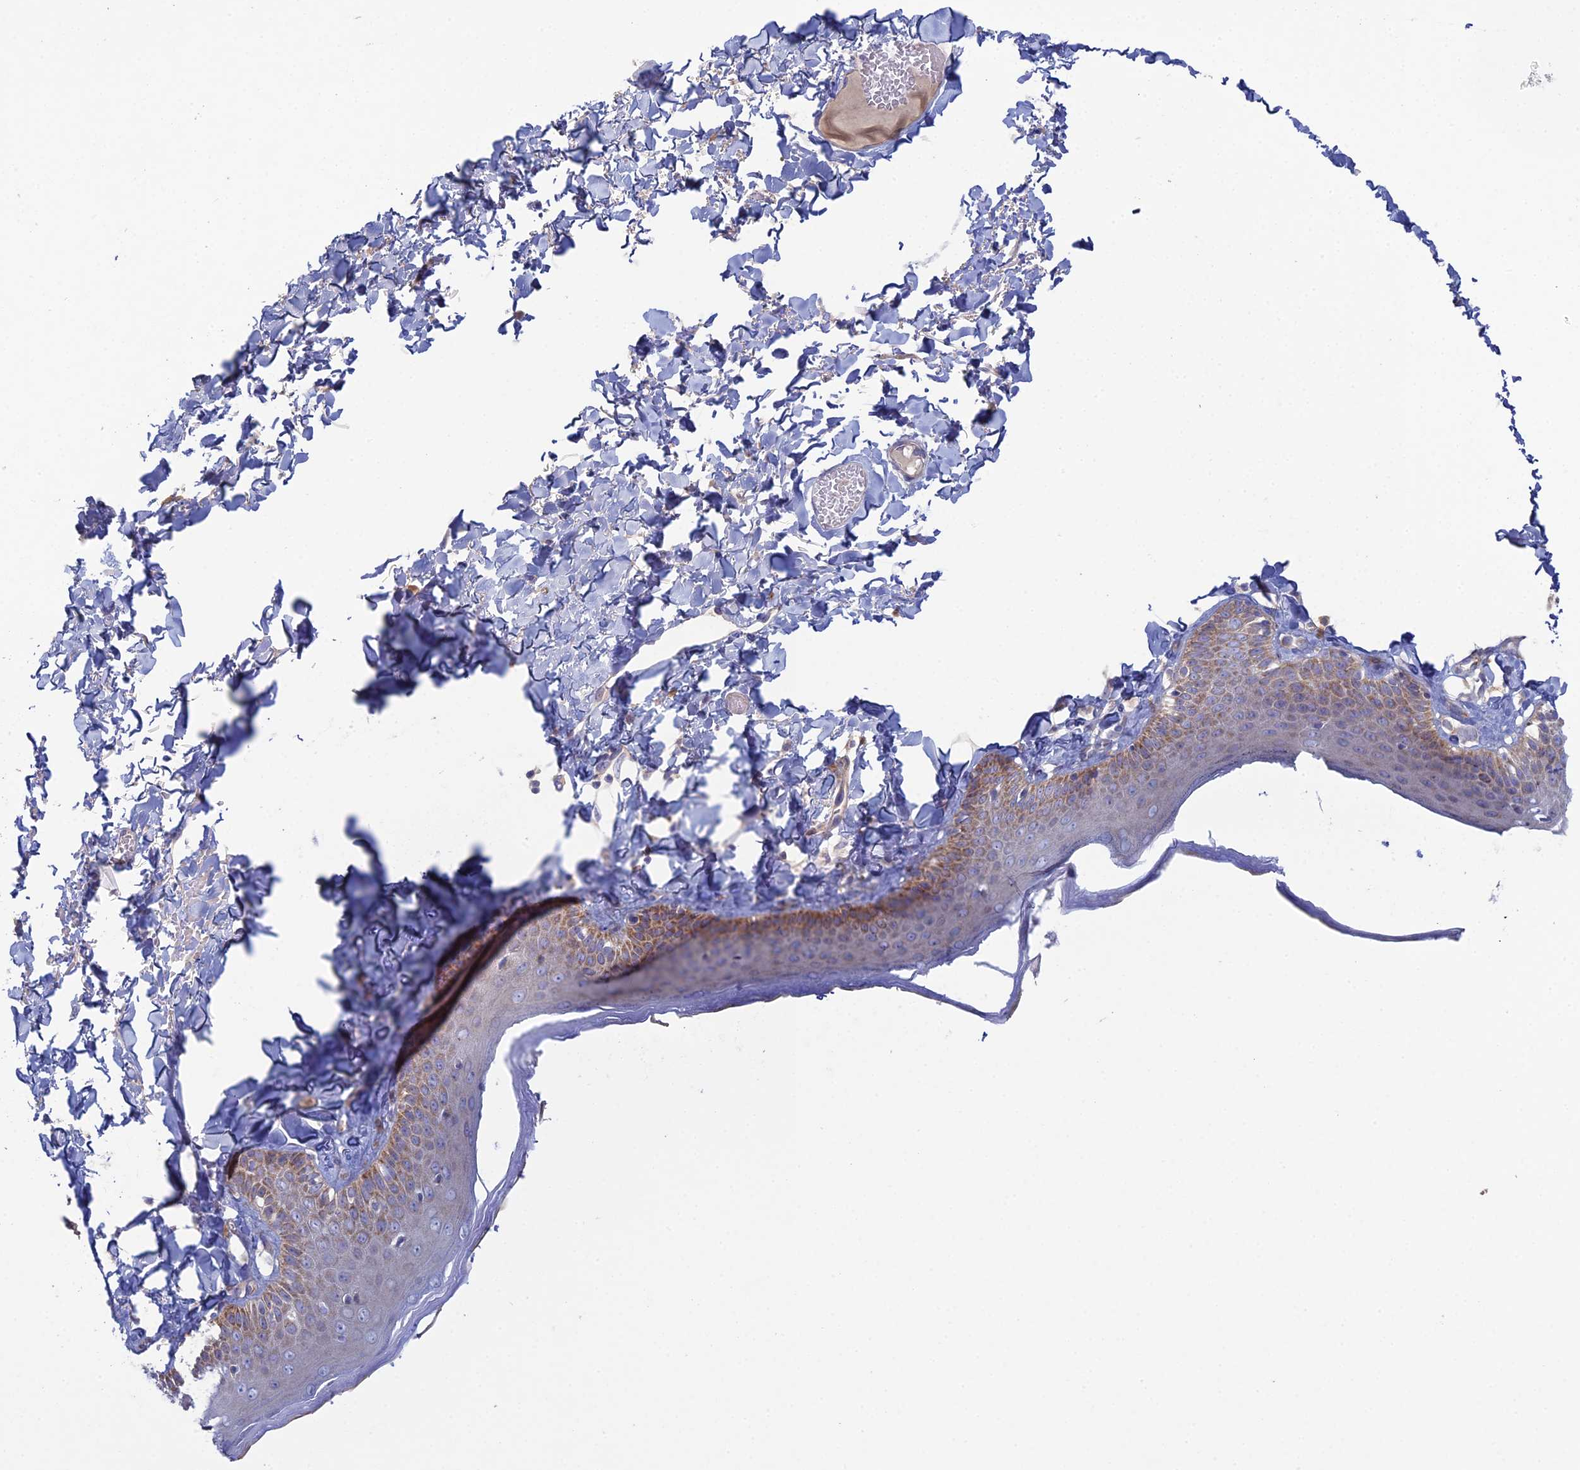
{"staining": {"intensity": "moderate", "quantity": "25%-75%", "location": "cytoplasmic/membranous"}, "tissue": "skin", "cell_type": "Epidermal cells", "image_type": "normal", "snomed": [{"axis": "morphology", "description": "Normal tissue, NOS"}, {"axis": "topography", "description": "Anal"}], "caption": "A brown stain shows moderate cytoplasmic/membranous positivity of a protein in epidermal cells of normal human skin. The protein is shown in brown color, while the nuclei are stained blue.", "gene": "ARL16", "patient": {"sex": "male", "age": 69}}